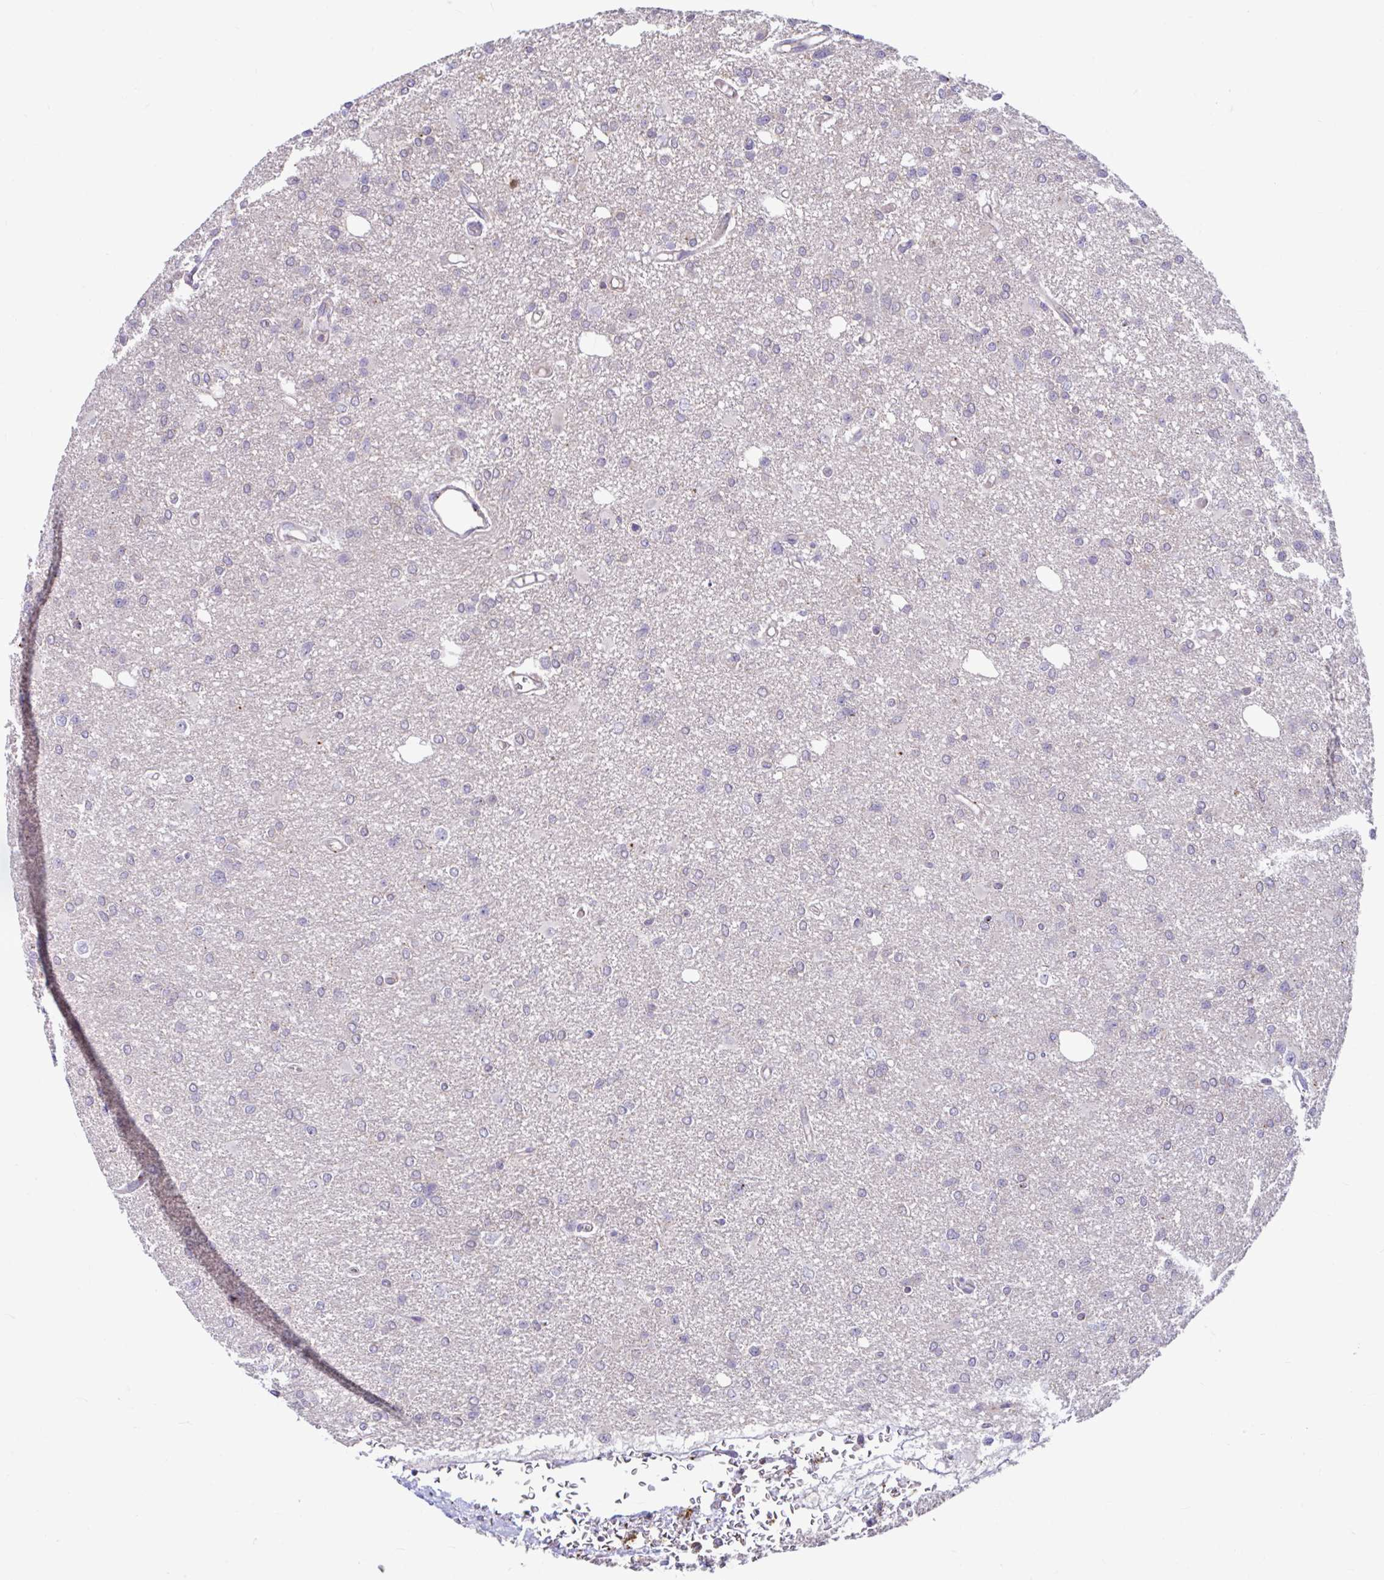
{"staining": {"intensity": "negative", "quantity": "none", "location": "none"}, "tissue": "glioma", "cell_type": "Tumor cells", "image_type": "cancer", "snomed": [{"axis": "morphology", "description": "Glioma, malignant, Low grade"}, {"axis": "topography", "description": "Brain"}], "caption": "Tumor cells show no significant staining in malignant low-grade glioma. The staining was performed using DAB (3,3'-diaminobenzidine) to visualize the protein expression in brown, while the nuclei were stained in blue with hematoxylin (Magnification: 20x).", "gene": "IST1", "patient": {"sex": "male", "age": 26}}